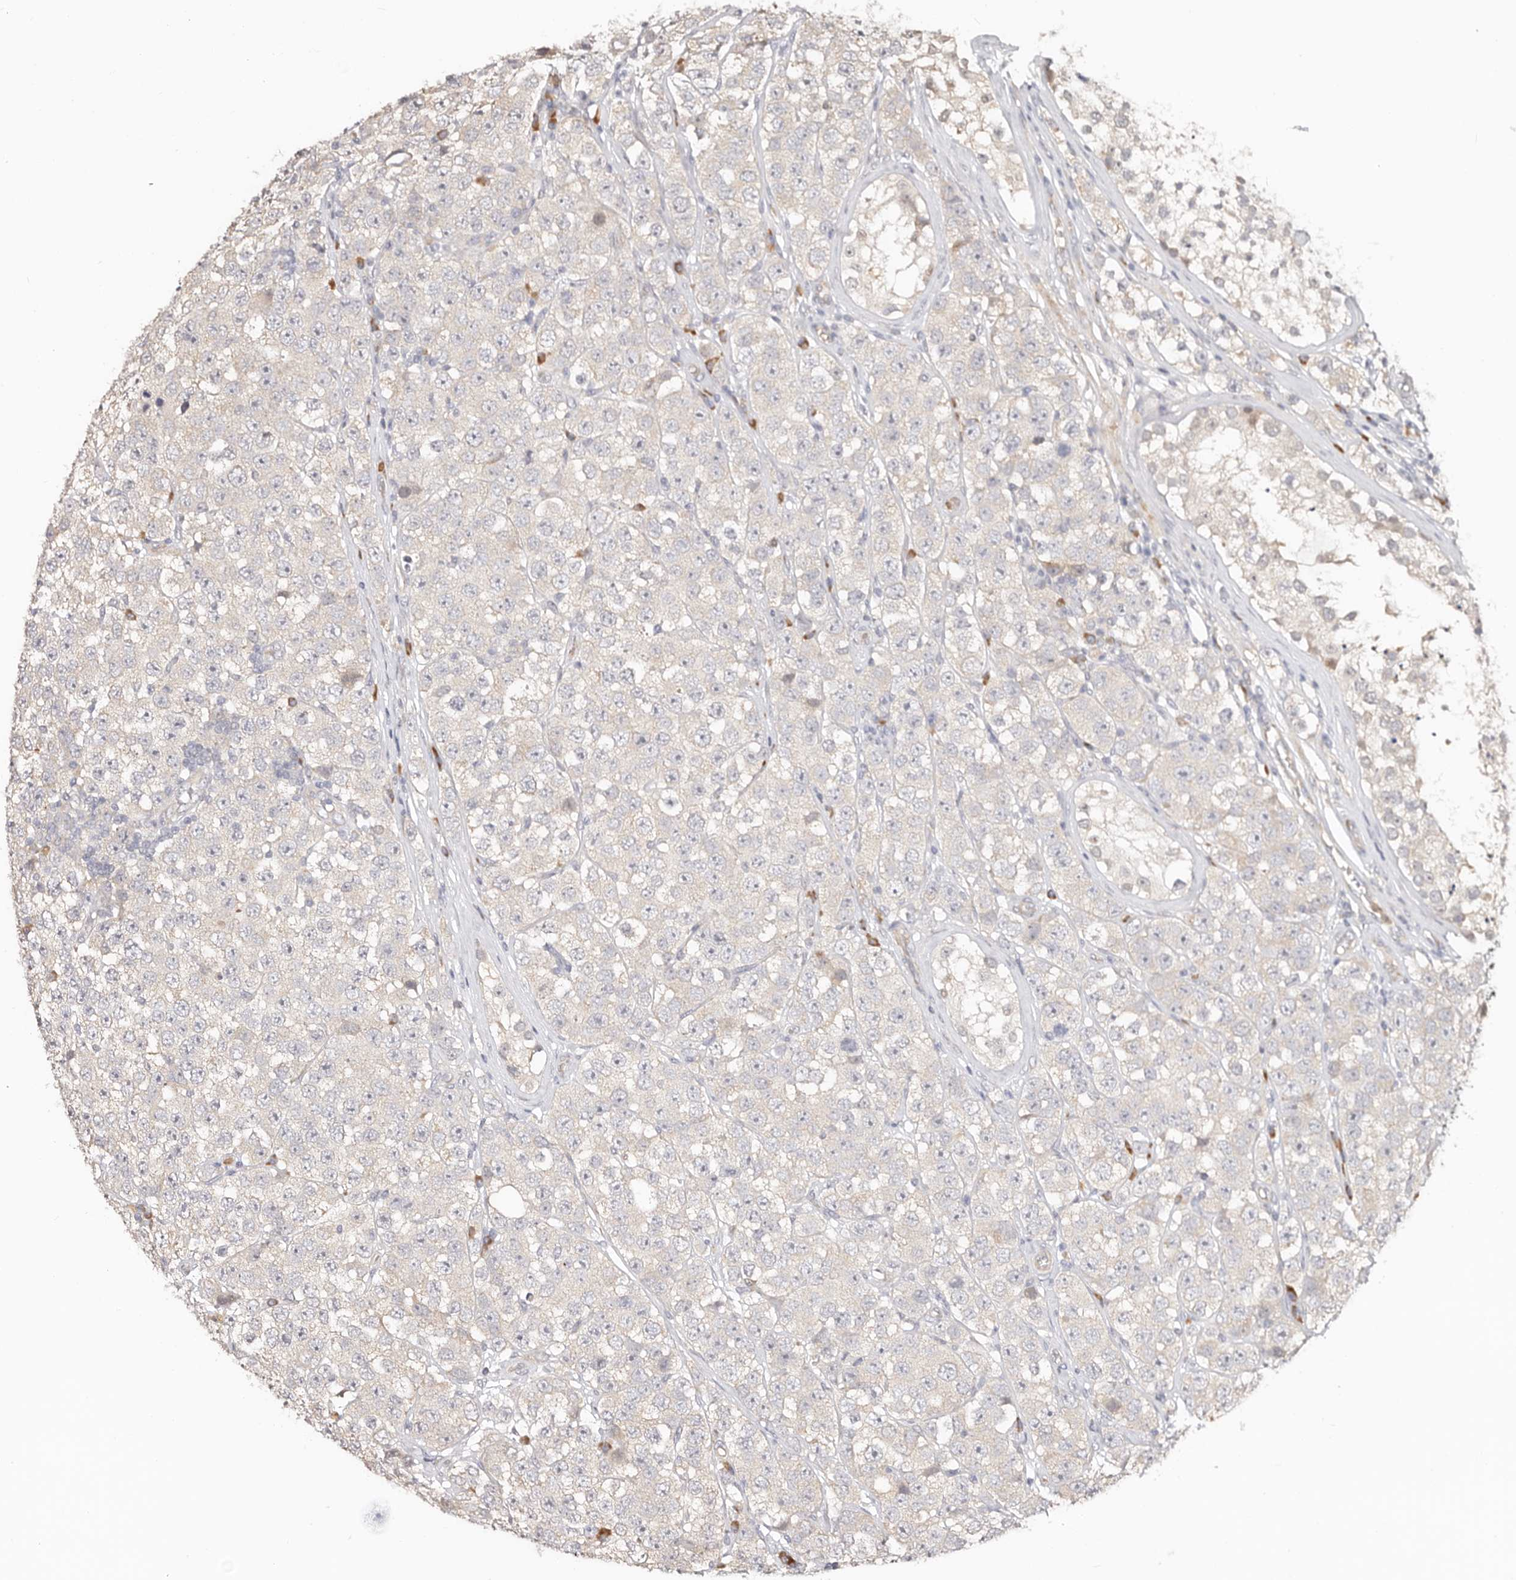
{"staining": {"intensity": "negative", "quantity": "none", "location": "none"}, "tissue": "testis cancer", "cell_type": "Tumor cells", "image_type": "cancer", "snomed": [{"axis": "morphology", "description": "Seminoma, NOS"}, {"axis": "topography", "description": "Testis"}], "caption": "This is an IHC histopathology image of human seminoma (testis). There is no expression in tumor cells.", "gene": "BCL2L15", "patient": {"sex": "male", "age": 28}}